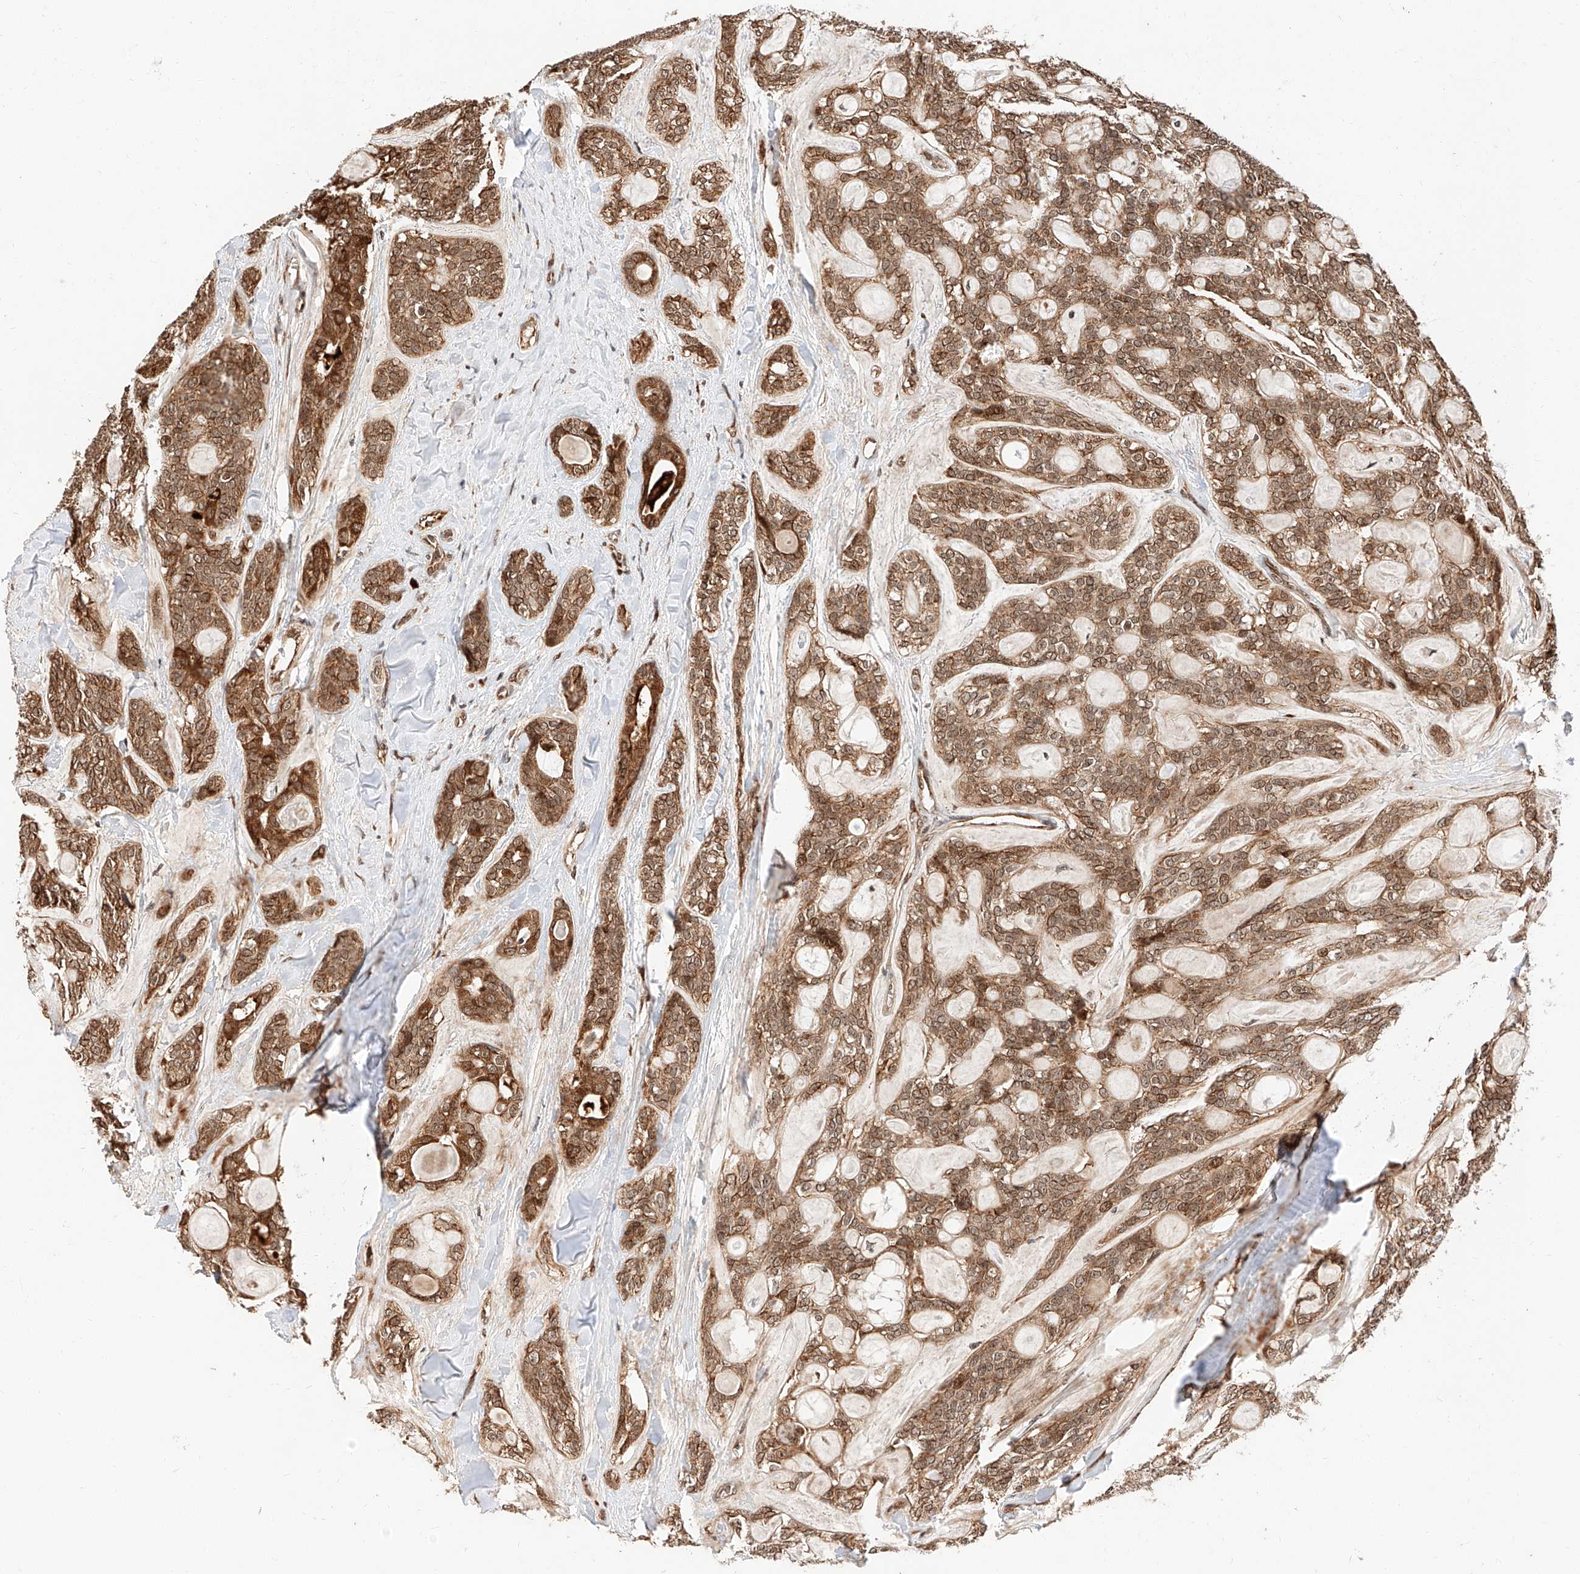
{"staining": {"intensity": "moderate", "quantity": ">75%", "location": "cytoplasmic/membranous,nuclear"}, "tissue": "head and neck cancer", "cell_type": "Tumor cells", "image_type": "cancer", "snomed": [{"axis": "morphology", "description": "Adenocarcinoma, NOS"}, {"axis": "topography", "description": "Head-Neck"}], "caption": "Protein analysis of head and neck cancer tissue displays moderate cytoplasmic/membranous and nuclear positivity in approximately >75% of tumor cells.", "gene": "THTPA", "patient": {"sex": "male", "age": 66}}